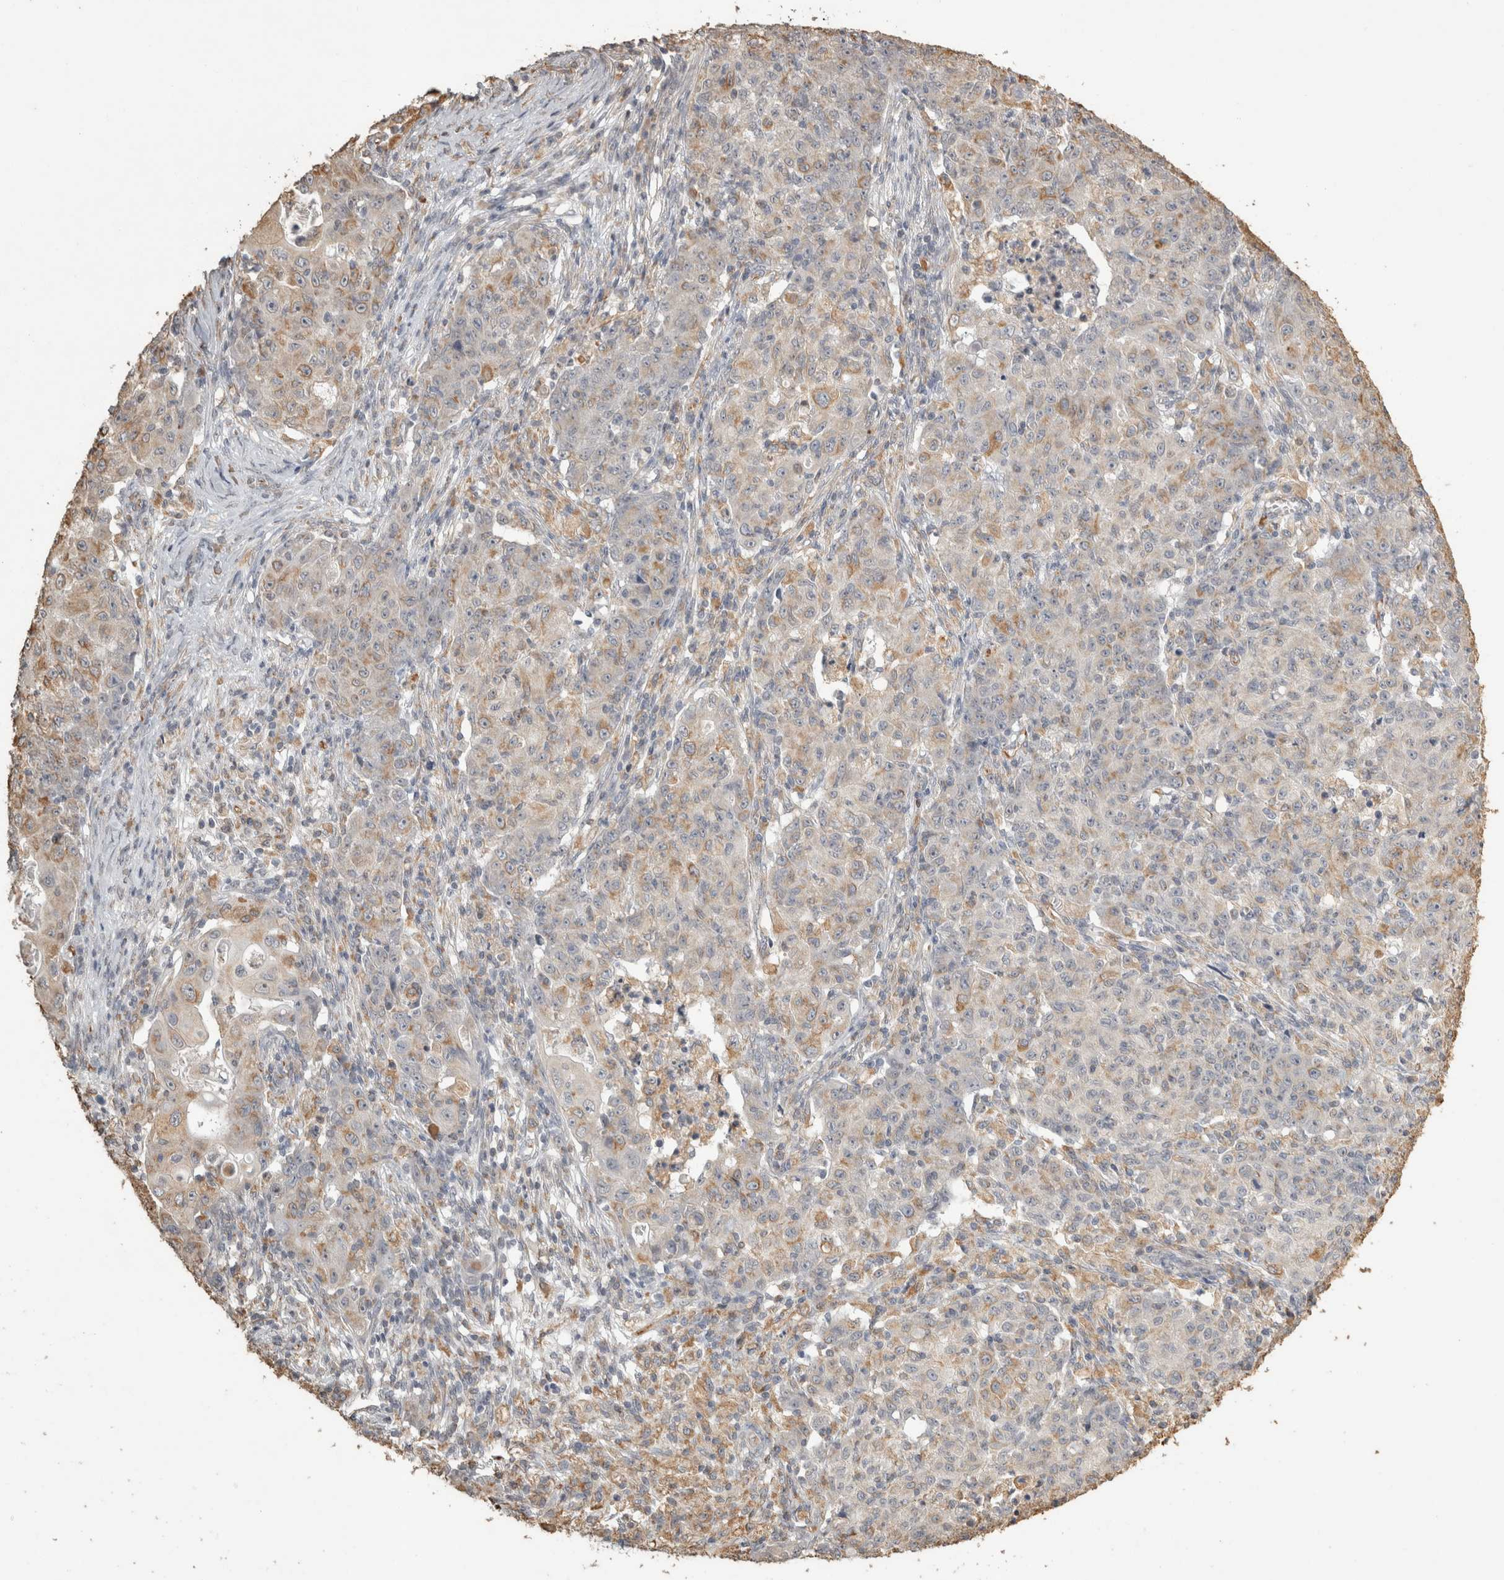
{"staining": {"intensity": "weak", "quantity": ">75%", "location": "cytoplasmic/membranous"}, "tissue": "ovarian cancer", "cell_type": "Tumor cells", "image_type": "cancer", "snomed": [{"axis": "morphology", "description": "Carcinoma, endometroid"}, {"axis": "topography", "description": "Ovary"}], "caption": "Brown immunohistochemical staining in human ovarian endometroid carcinoma exhibits weak cytoplasmic/membranous staining in about >75% of tumor cells.", "gene": "REPS2", "patient": {"sex": "female", "age": 42}}